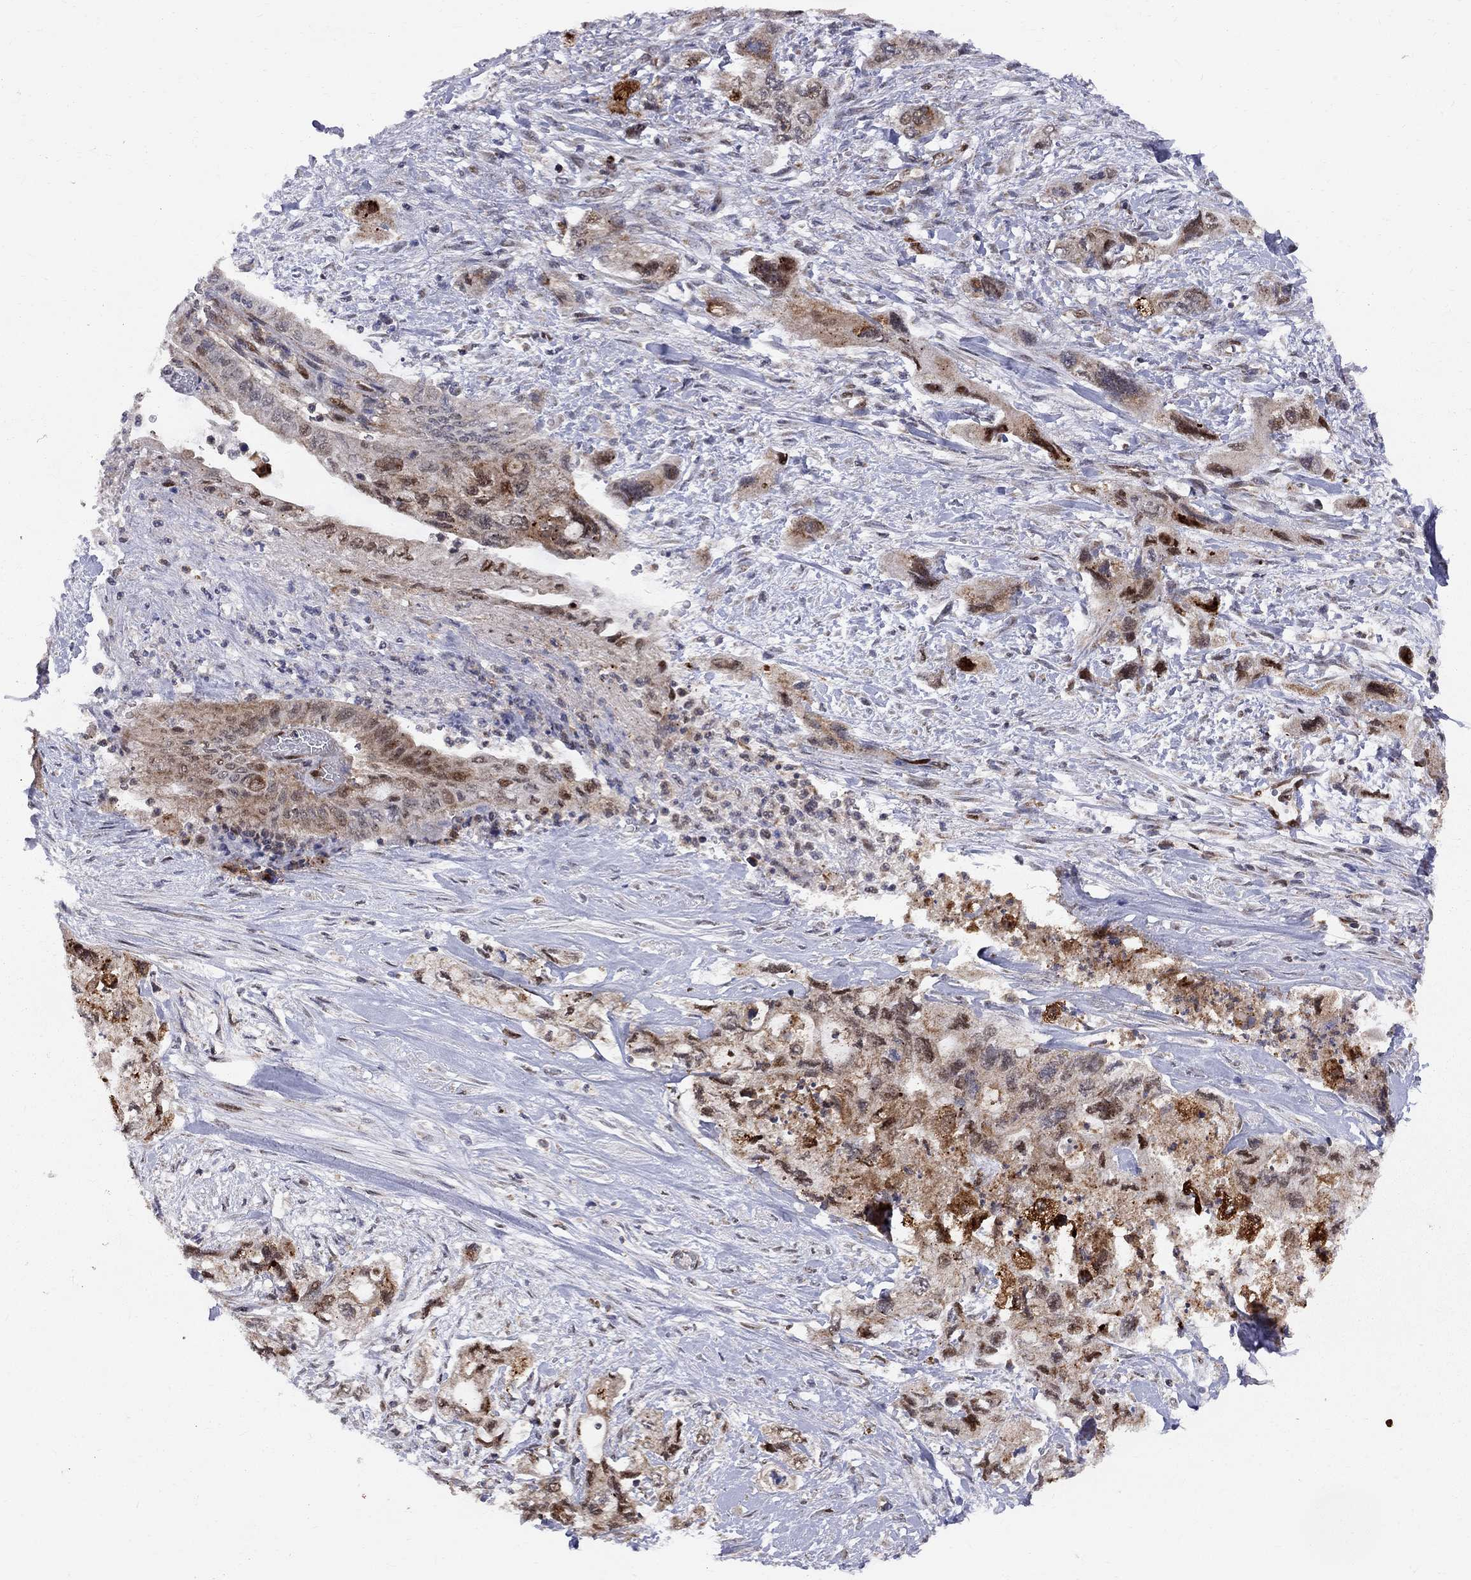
{"staining": {"intensity": "weak", "quantity": "25%-75%", "location": "cytoplasmic/membranous"}, "tissue": "pancreatic cancer", "cell_type": "Tumor cells", "image_type": "cancer", "snomed": [{"axis": "morphology", "description": "Adenocarcinoma, NOS"}, {"axis": "topography", "description": "Pancreas"}], "caption": "Immunohistochemistry (IHC) of pancreatic cancer shows low levels of weak cytoplasmic/membranous expression in approximately 25%-75% of tumor cells.", "gene": "ELOB", "patient": {"sex": "female", "age": 73}}